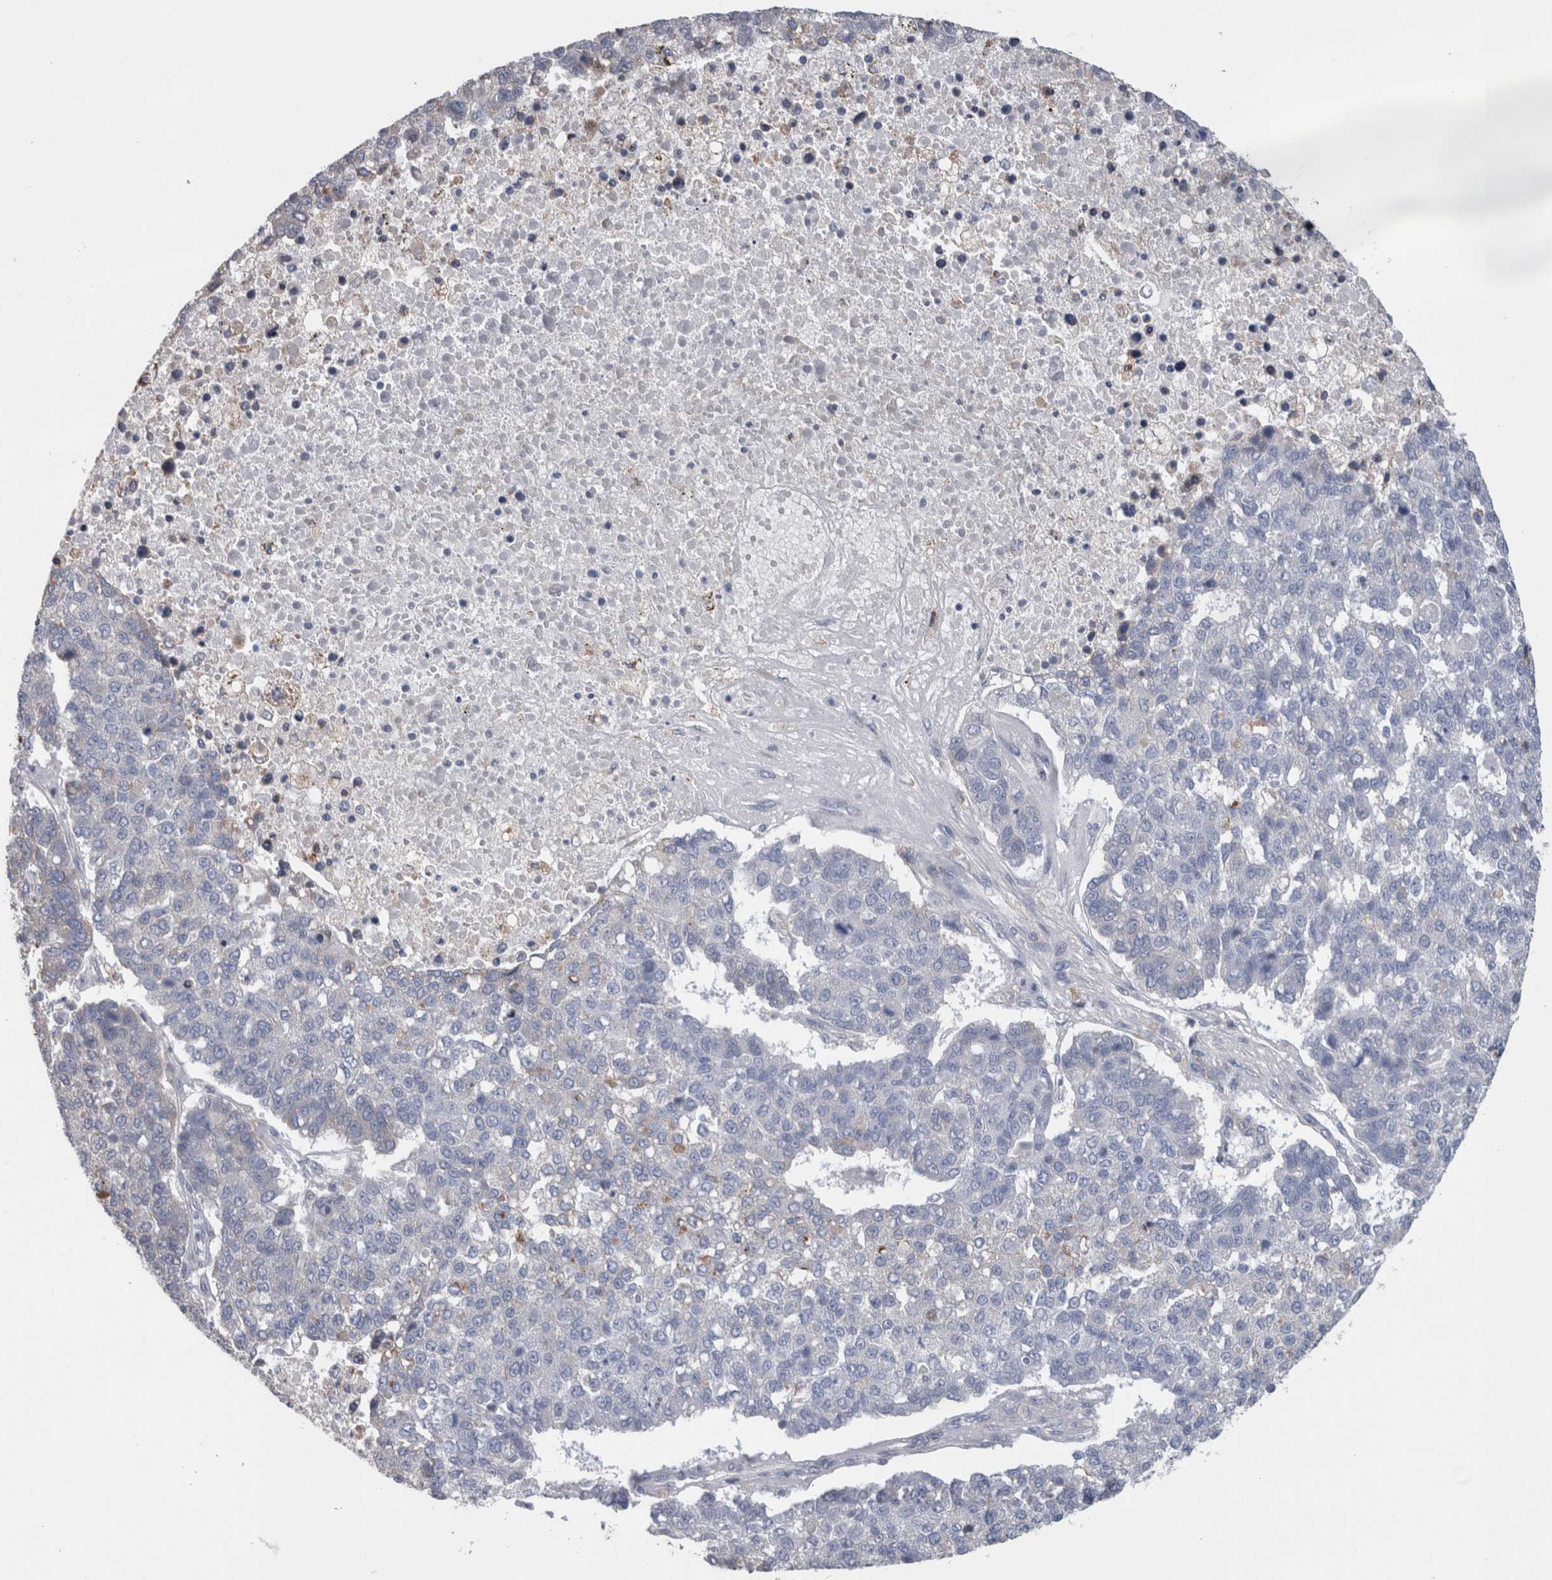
{"staining": {"intensity": "weak", "quantity": "<25%", "location": "cytoplasmic/membranous"}, "tissue": "pancreatic cancer", "cell_type": "Tumor cells", "image_type": "cancer", "snomed": [{"axis": "morphology", "description": "Adenocarcinoma, NOS"}, {"axis": "topography", "description": "Pancreas"}], "caption": "Tumor cells show no significant positivity in pancreatic cancer (adenocarcinoma).", "gene": "GDAP1", "patient": {"sex": "female", "age": 61}}